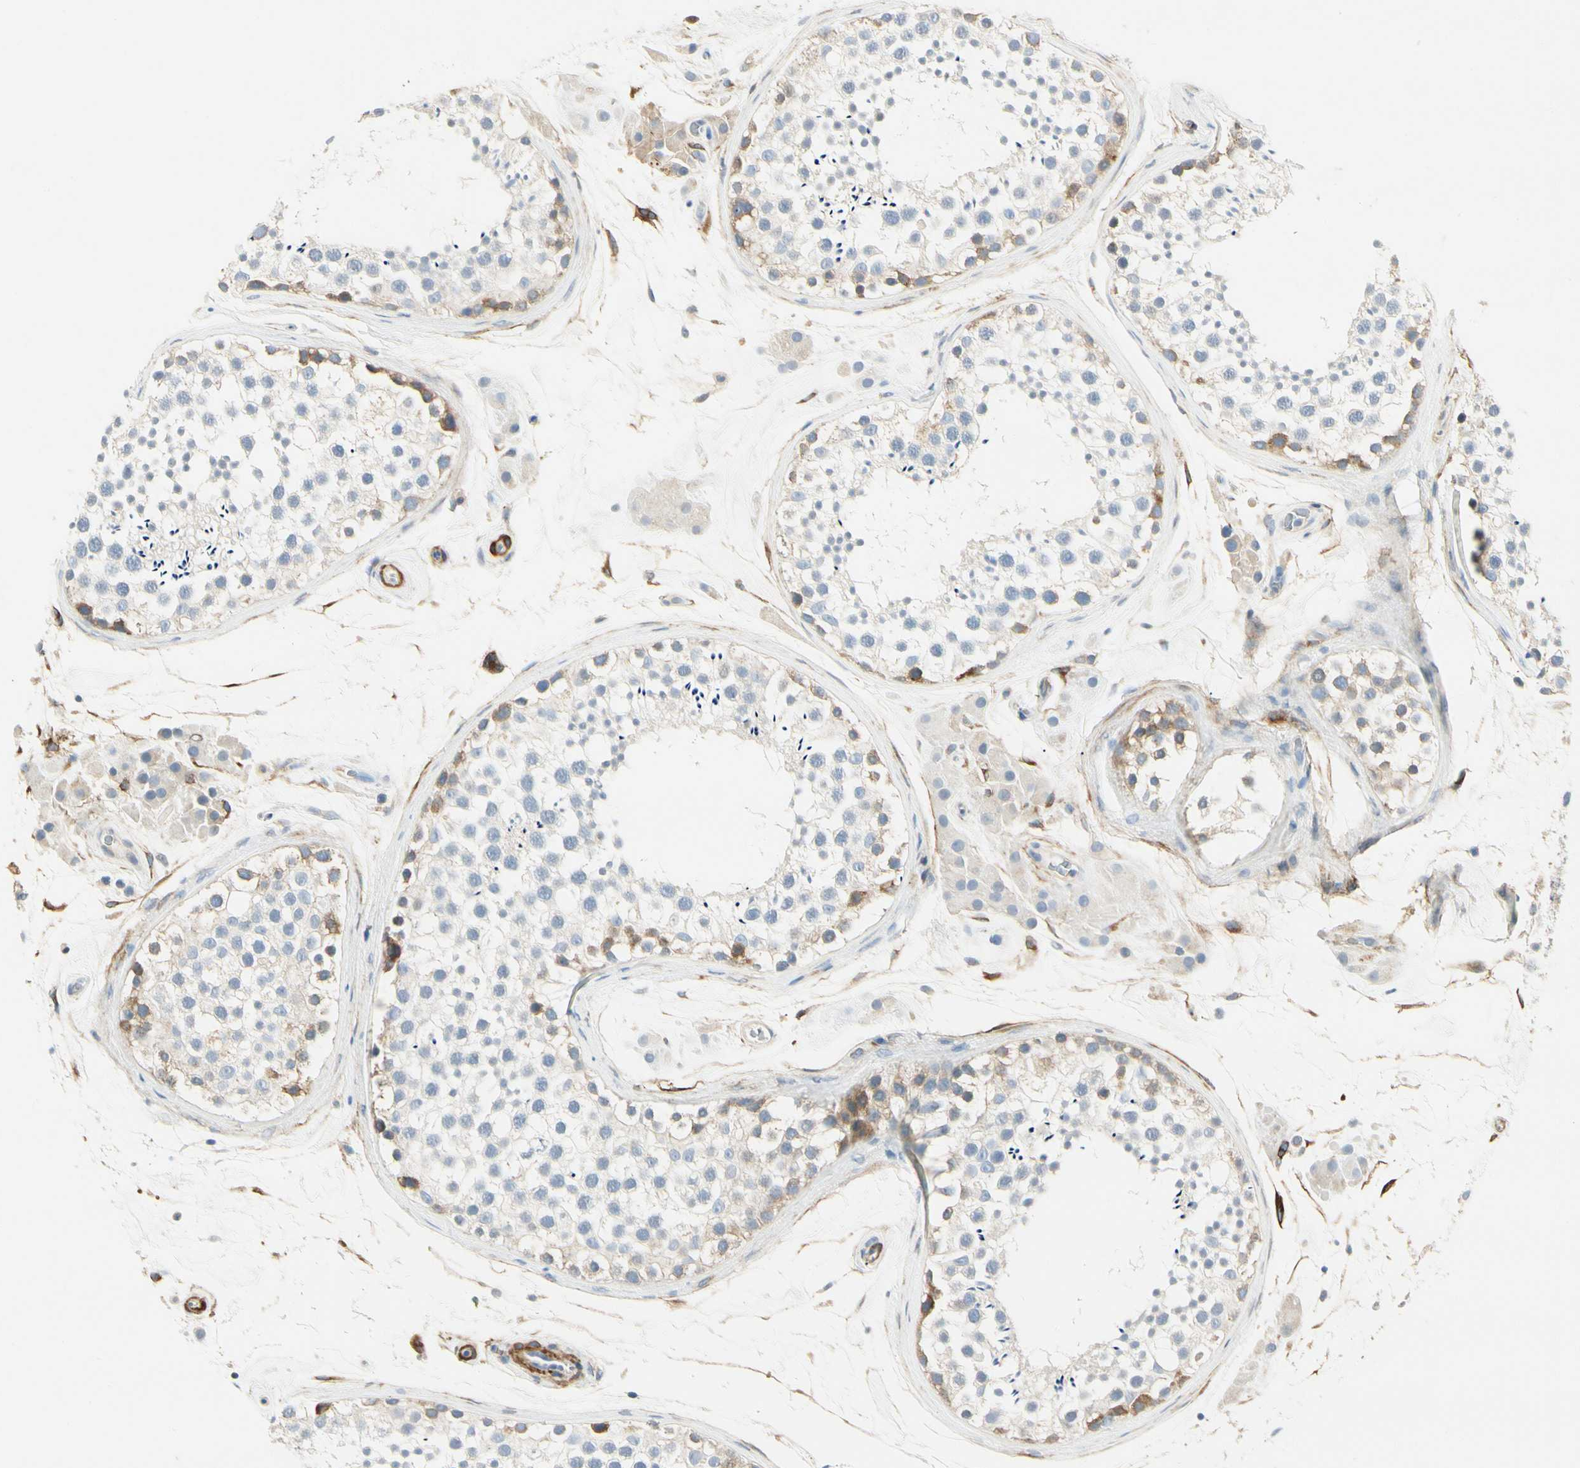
{"staining": {"intensity": "moderate", "quantity": "<25%", "location": "cytoplasmic/membranous"}, "tissue": "testis", "cell_type": "Cells in seminiferous ducts", "image_type": "normal", "snomed": [{"axis": "morphology", "description": "Normal tissue, NOS"}, {"axis": "topography", "description": "Testis"}], "caption": "Immunohistochemical staining of normal testis demonstrates <25% levels of moderate cytoplasmic/membranous protein staining in approximately <25% of cells in seminiferous ducts.", "gene": "AMPH", "patient": {"sex": "male", "age": 46}}